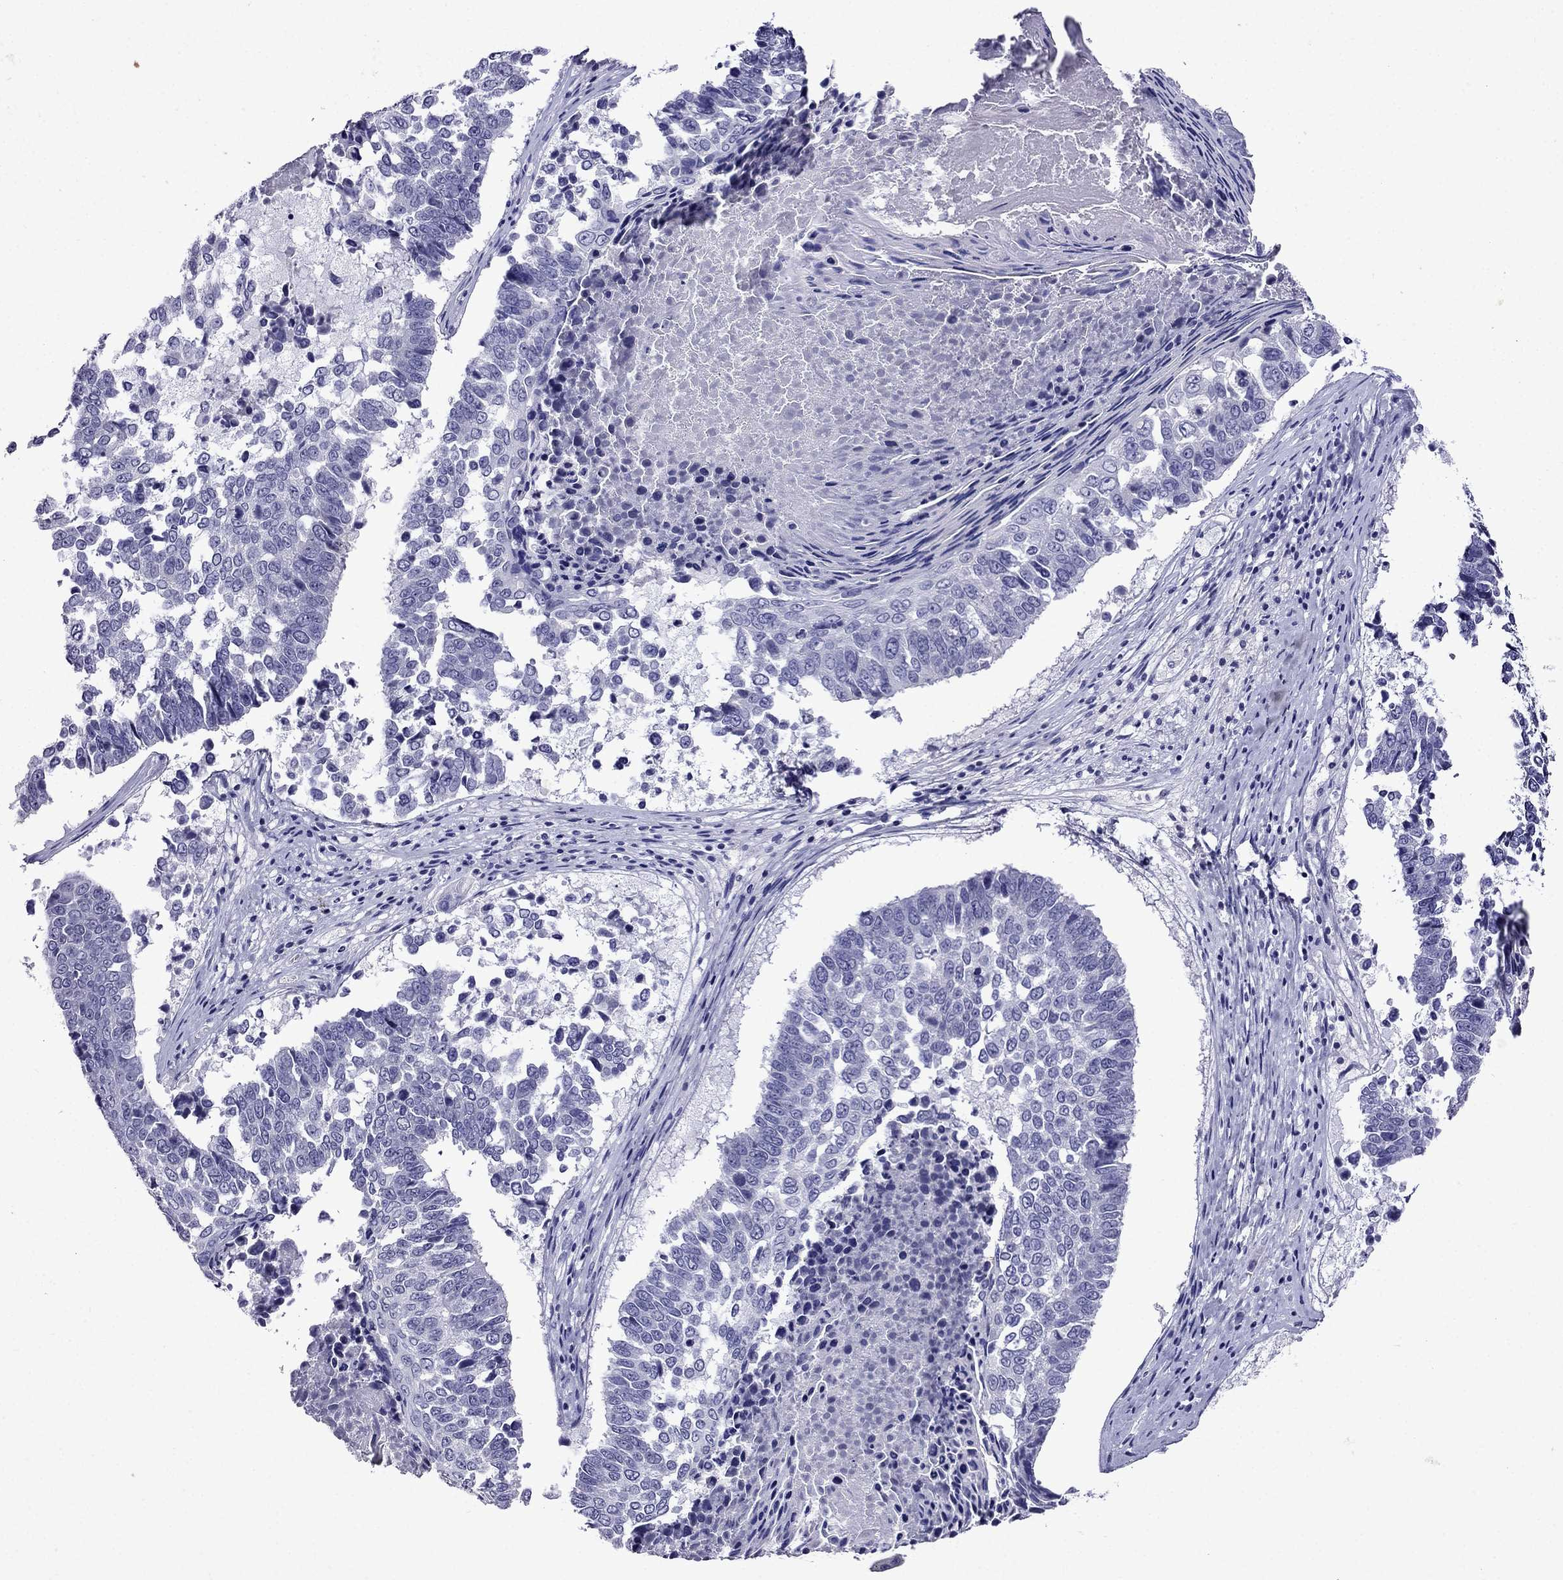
{"staining": {"intensity": "negative", "quantity": "none", "location": "none"}, "tissue": "lung cancer", "cell_type": "Tumor cells", "image_type": "cancer", "snomed": [{"axis": "morphology", "description": "Squamous cell carcinoma, NOS"}, {"axis": "topography", "description": "Lung"}], "caption": "Histopathology image shows no significant protein expression in tumor cells of squamous cell carcinoma (lung).", "gene": "DNAH17", "patient": {"sex": "male", "age": 73}}